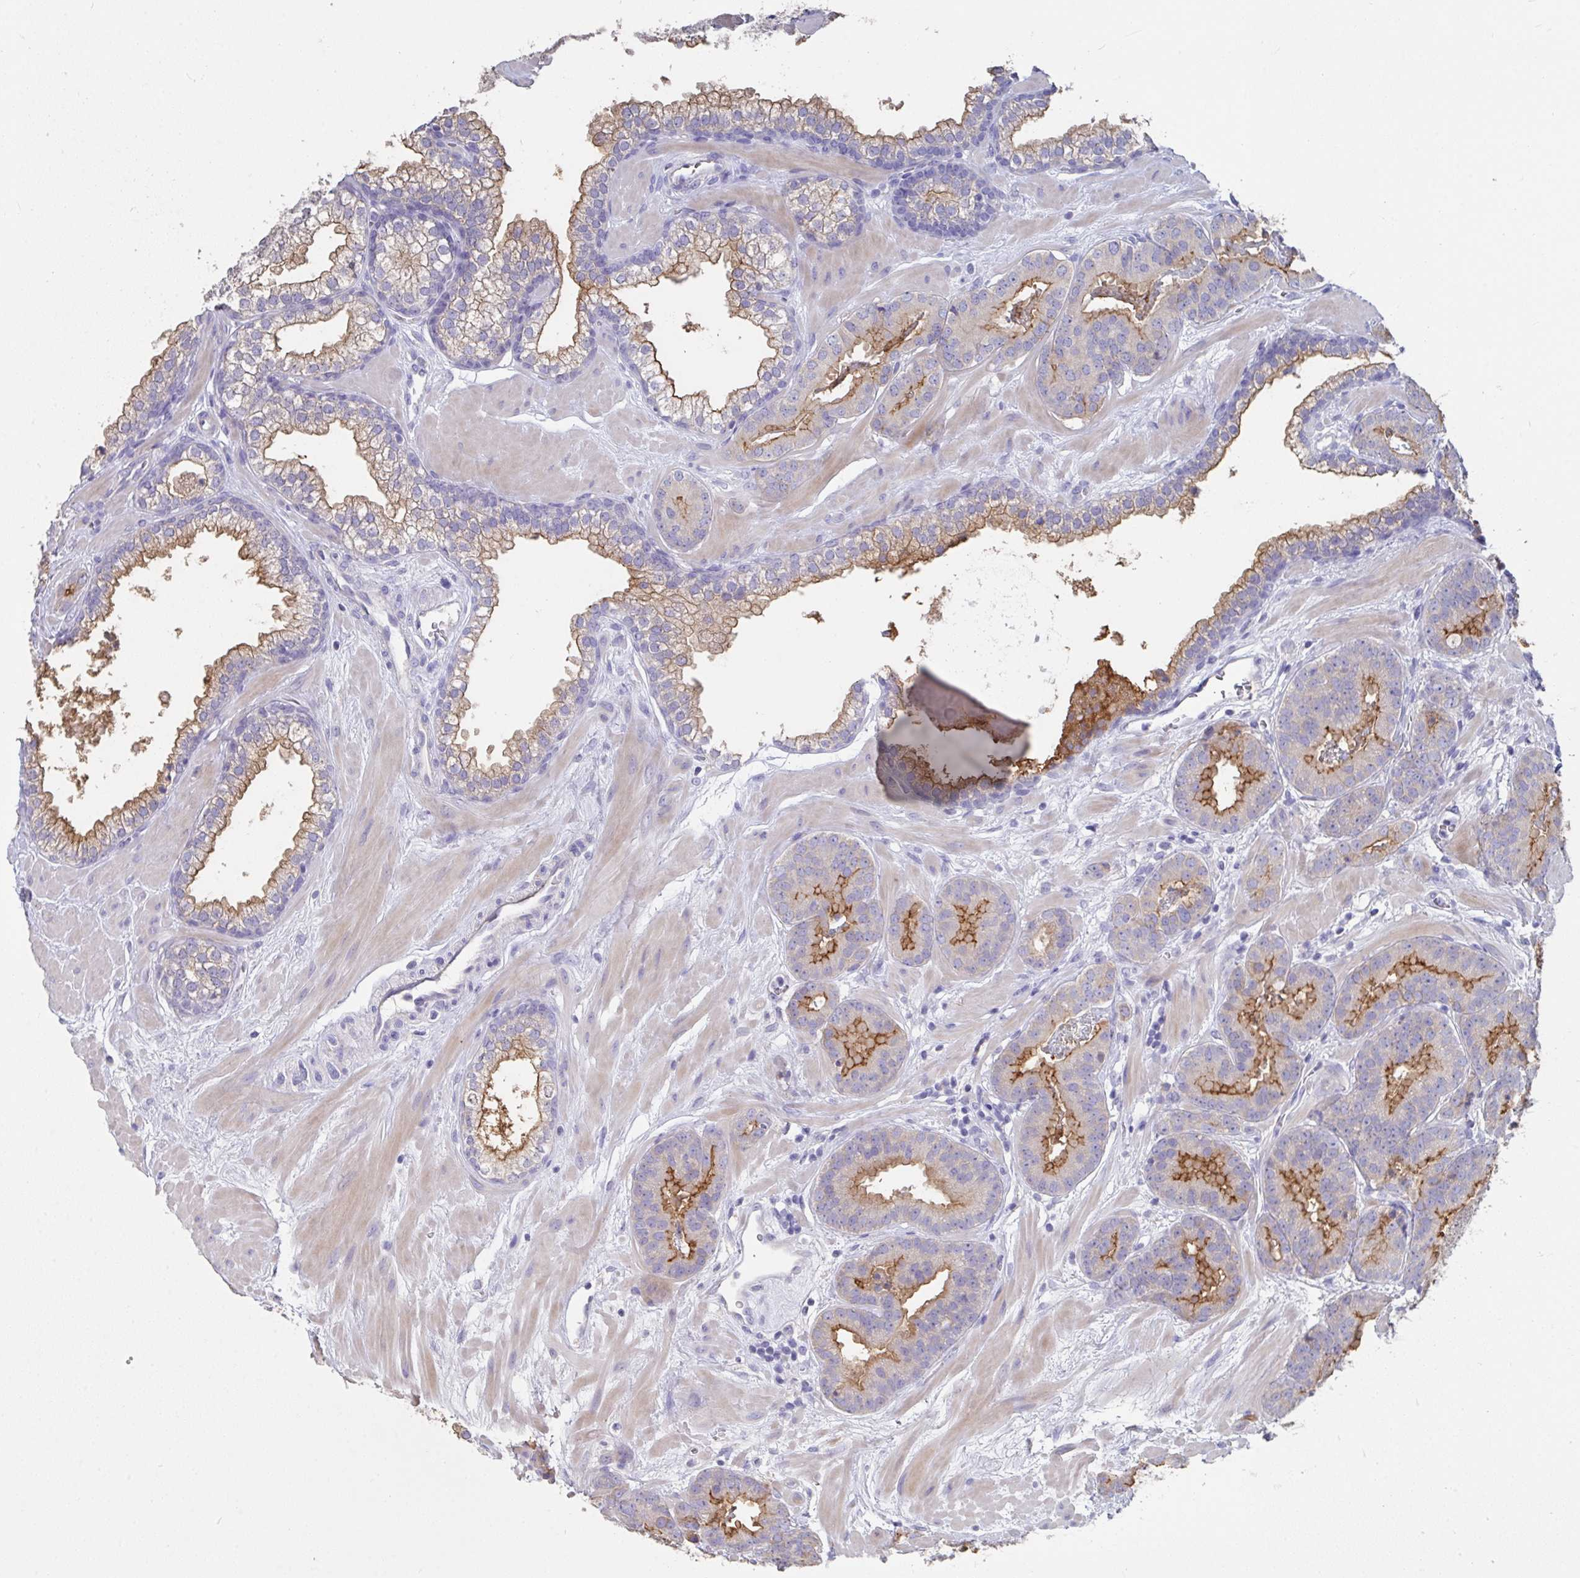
{"staining": {"intensity": "moderate", "quantity": ">75%", "location": "cytoplasmic/membranous"}, "tissue": "prostate cancer", "cell_type": "Tumor cells", "image_type": "cancer", "snomed": [{"axis": "morphology", "description": "Adenocarcinoma, Low grade"}, {"axis": "topography", "description": "Prostate"}], "caption": "IHC (DAB) staining of adenocarcinoma (low-grade) (prostate) reveals moderate cytoplasmic/membranous protein staining in about >75% of tumor cells.", "gene": "SLC44A4", "patient": {"sex": "male", "age": 62}}